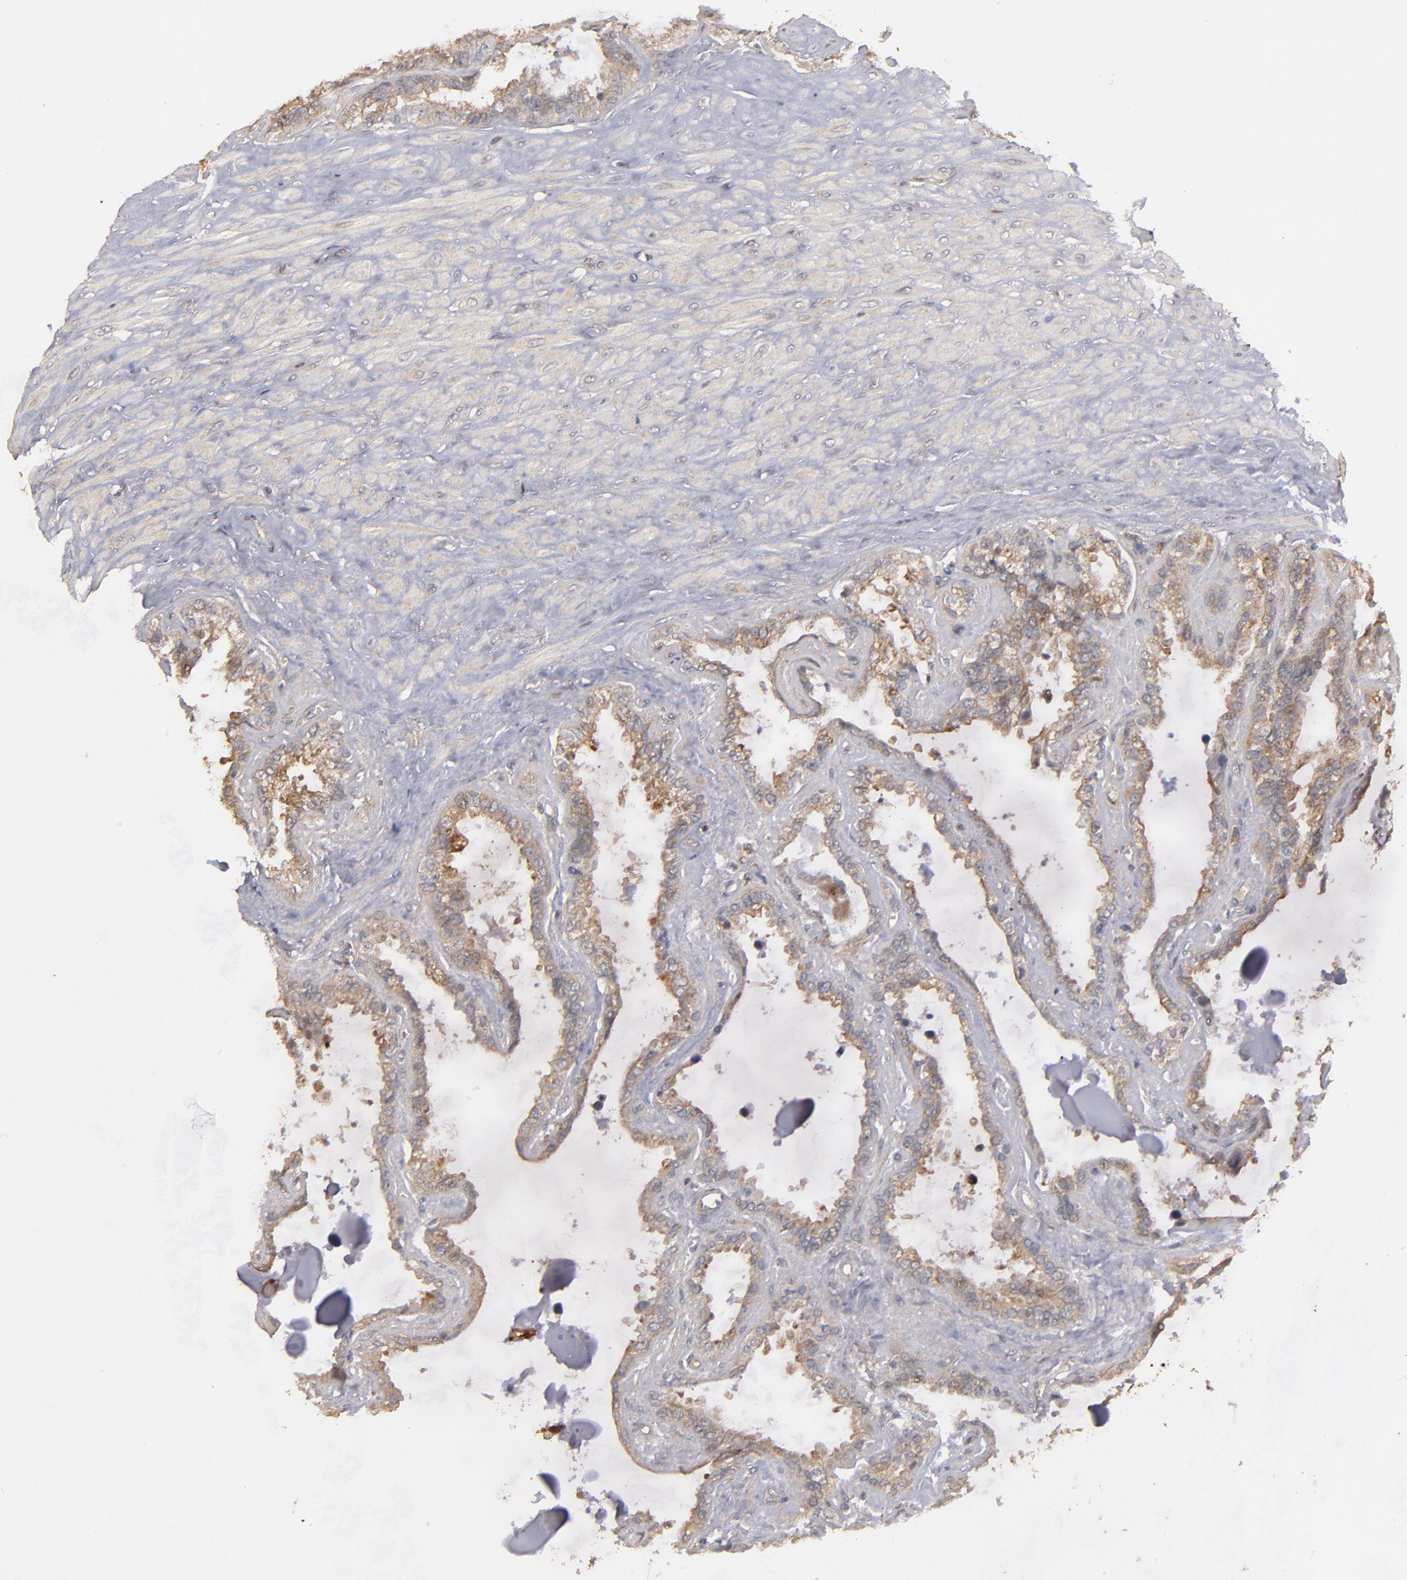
{"staining": {"intensity": "moderate", "quantity": ">75%", "location": "cytoplasmic/membranous"}, "tissue": "seminal vesicle", "cell_type": "Glandular cells", "image_type": "normal", "snomed": [{"axis": "morphology", "description": "Normal tissue, NOS"}, {"axis": "morphology", "description": "Inflammation, NOS"}, {"axis": "topography", "description": "Urinary bladder"}, {"axis": "topography", "description": "Prostate"}, {"axis": "topography", "description": "Seminal veicle"}], "caption": "Immunohistochemical staining of normal human seminal vesicle exhibits medium levels of moderate cytoplasmic/membranous expression in approximately >75% of glandular cells.", "gene": "BDKRB1", "patient": {"sex": "male", "age": 82}}